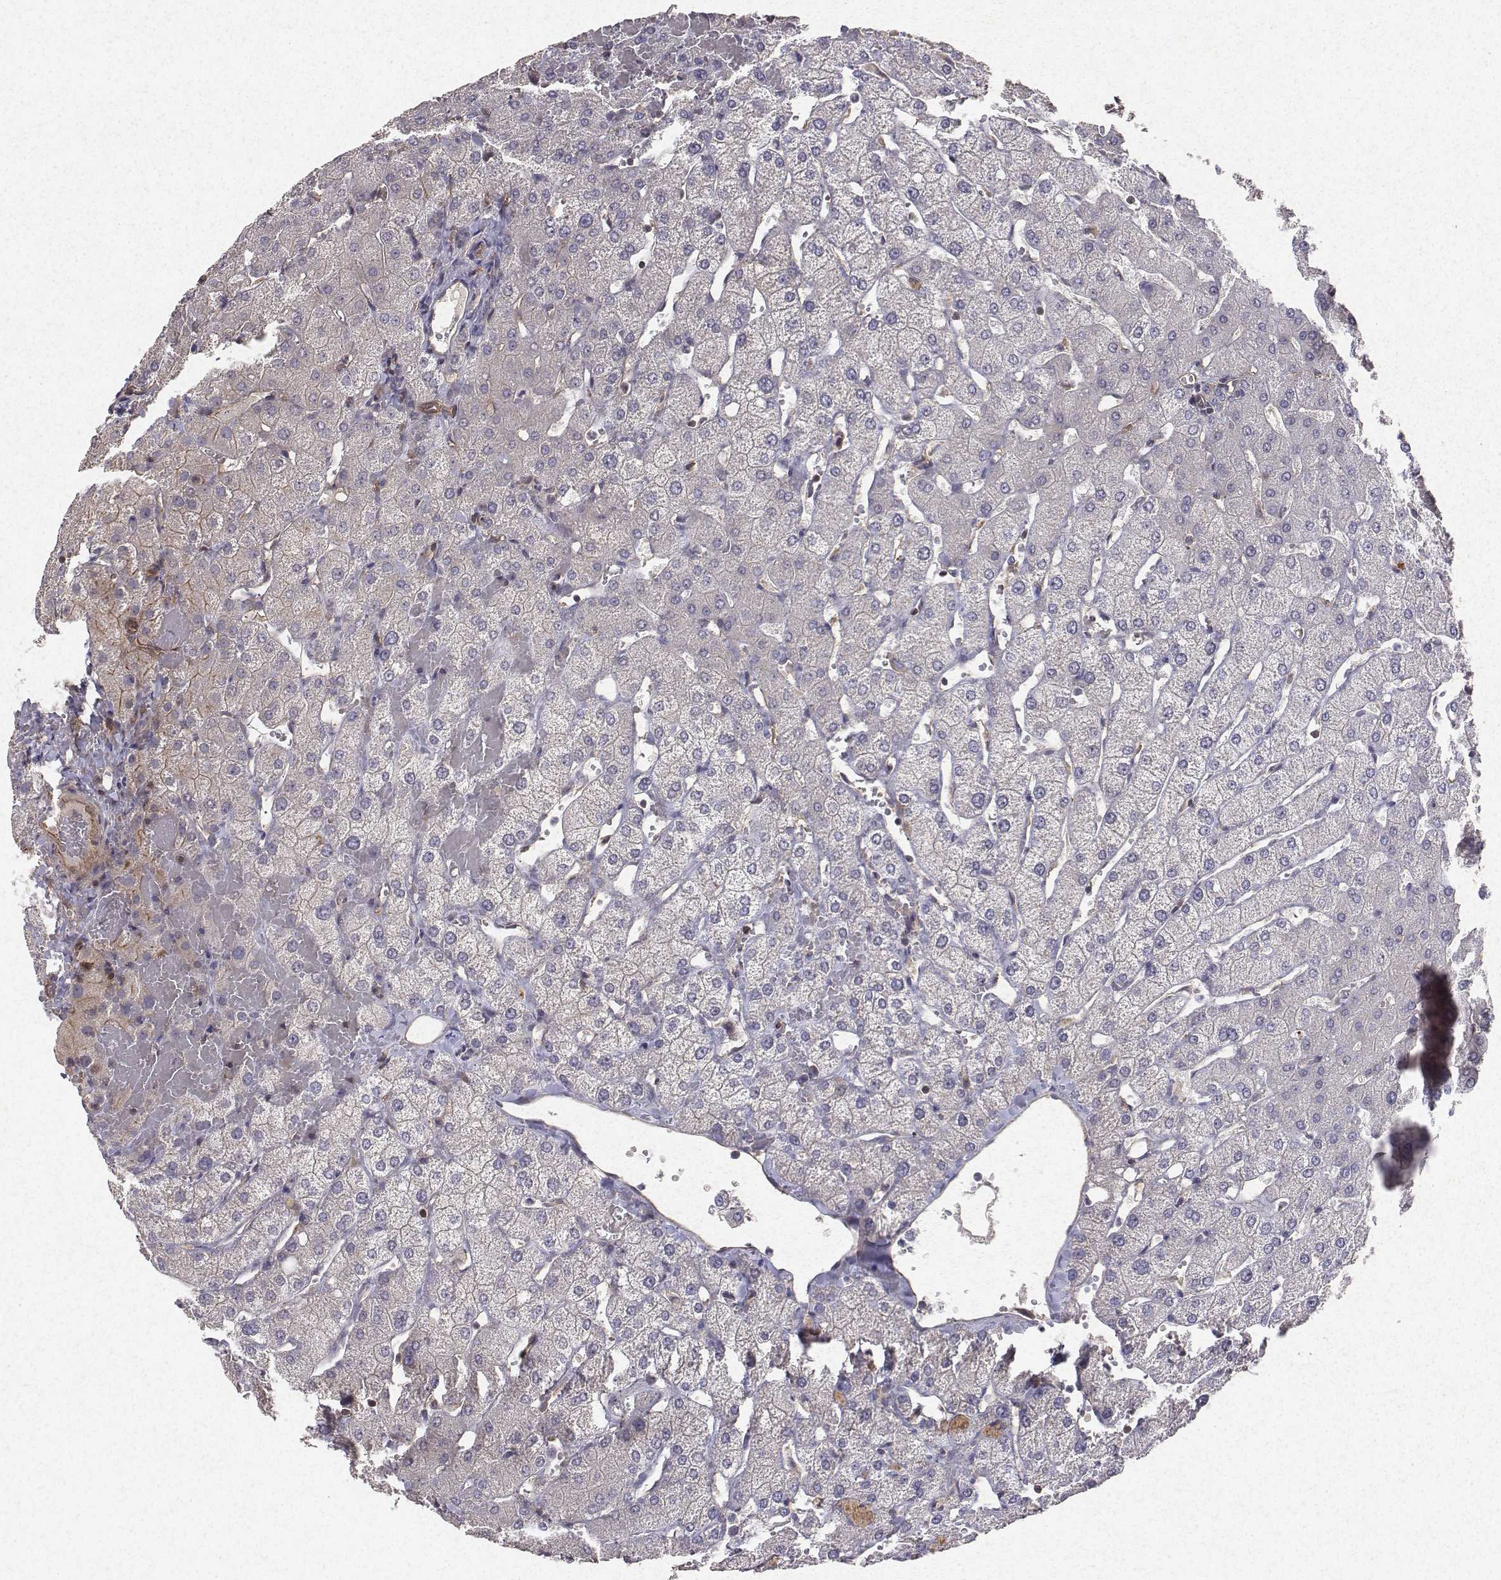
{"staining": {"intensity": "negative", "quantity": "none", "location": "none"}, "tissue": "liver", "cell_type": "Cholangiocytes", "image_type": "normal", "snomed": [{"axis": "morphology", "description": "Normal tissue, NOS"}, {"axis": "topography", "description": "Liver"}], "caption": "Immunohistochemistry (IHC) of benign human liver reveals no expression in cholangiocytes. The staining is performed using DAB brown chromogen with nuclei counter-stained in using hematoxylin.", "gene": "PTPRG", "patient": {"sex": "female", "age": 54}}